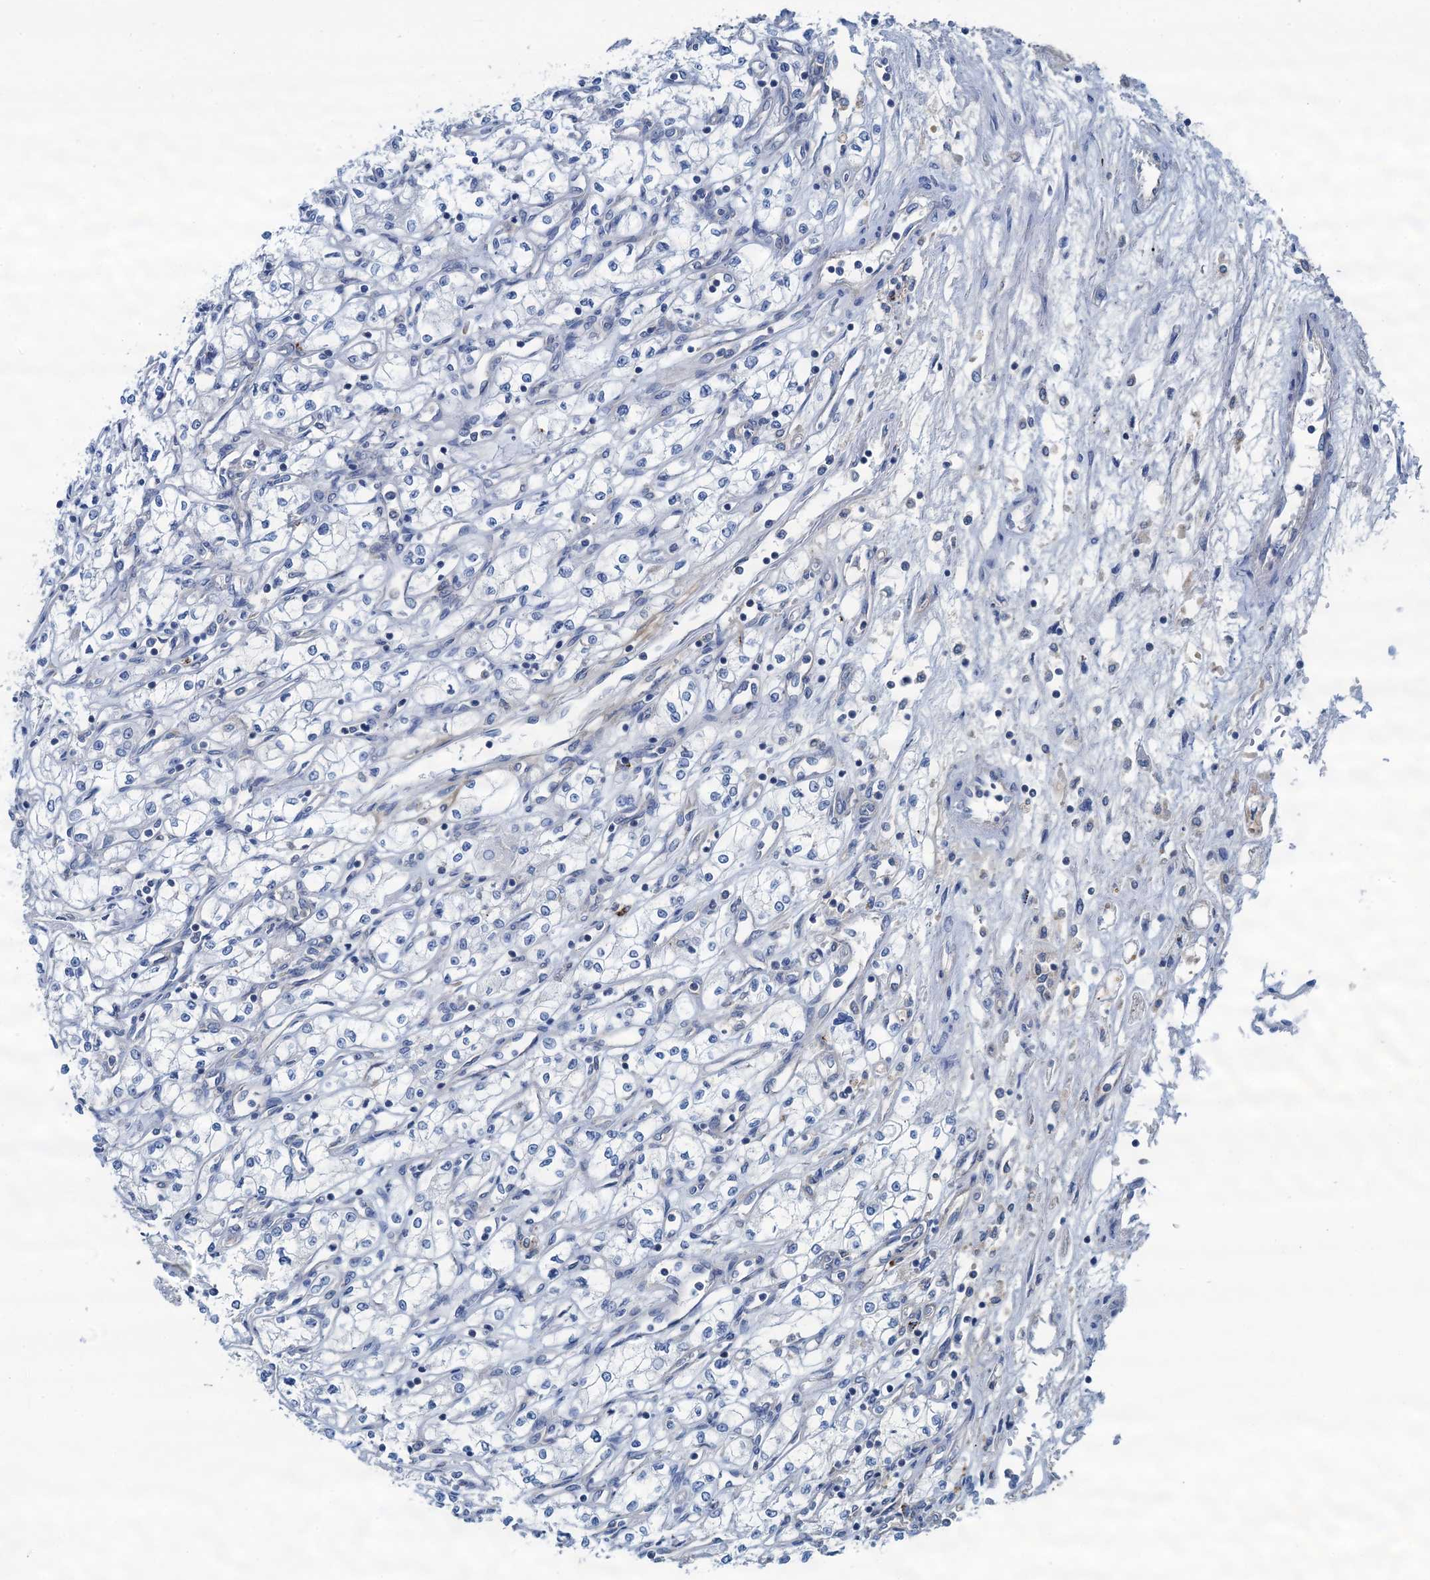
{"staining": {"intensity": "negative", "quantity": "none", "location": "none"}, "tissue": "renal cancer", "cell_type": "Tumor cells", "image_type": "cancer", "snomed": [{"axis": "morphology", "description": "Adenocarcinoma, NOS"}, {"axis": "topography", "description": "Kidney"}], "caption": "Renal cancer (adenocarcinoma) stained for a protein using IHC displays no positivity tumor cells.", "gene": "THAP10", "patient": {"sex": "male", "age": 59}}